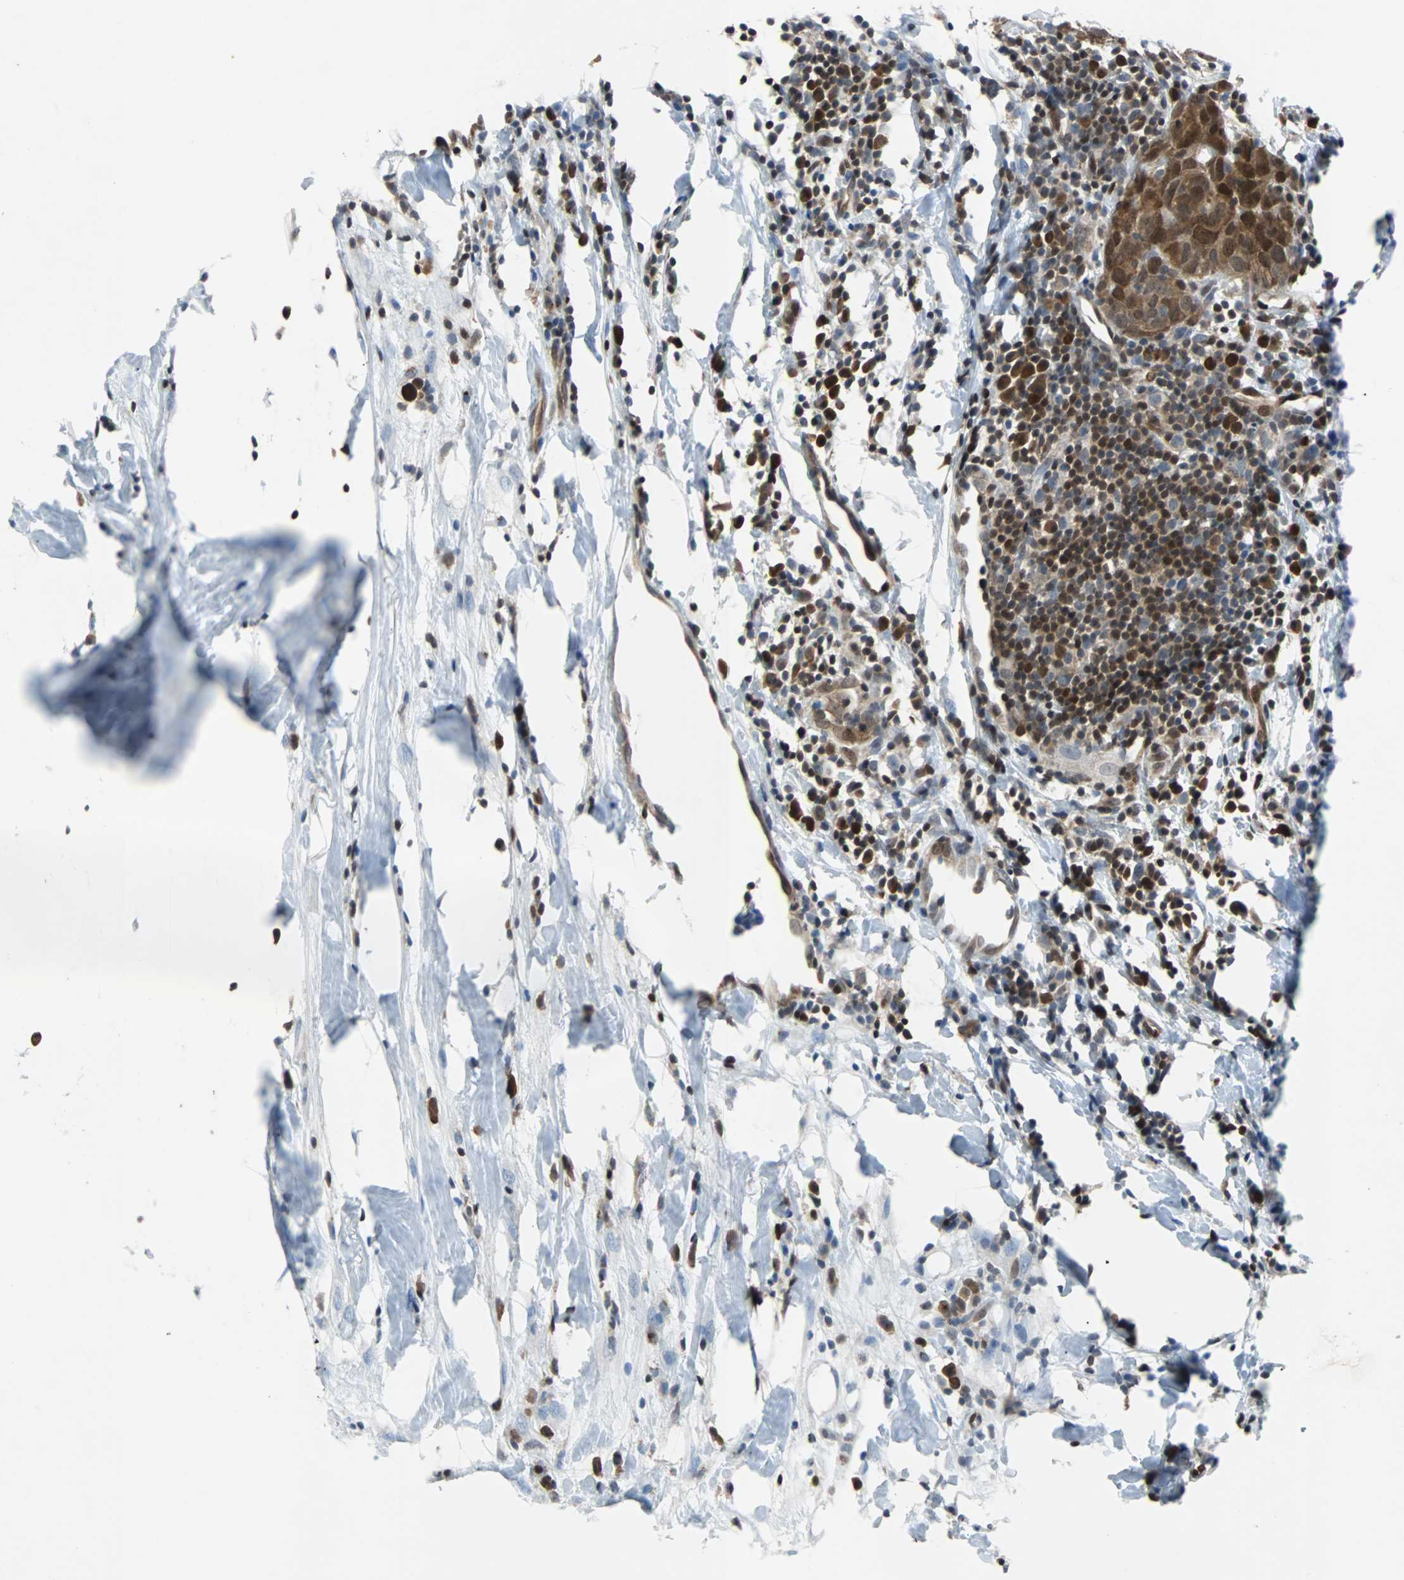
{"staining": {"intensity": "moderate", "quantity": ">75%", "location": "cytoplasmic/membranous,nuclear"}, "tissue": "breast cancer", "cell_type": "Tumor cells", "image_type": "cancer", "snomed": [{"axis": "morphology", "description": "Duct carcinoma"}, {"axis": "topography", "description": "Breast"}], "caption": "Protein staining of breast cancer (infiltrating ductal carcinoma) tissue exhibits moderate cytoplasmic/membranous and nuclear expression in about >75% of tumor cells.", "gene": "MAP2K6", "patient": {"sex": "female", "age": 37}}